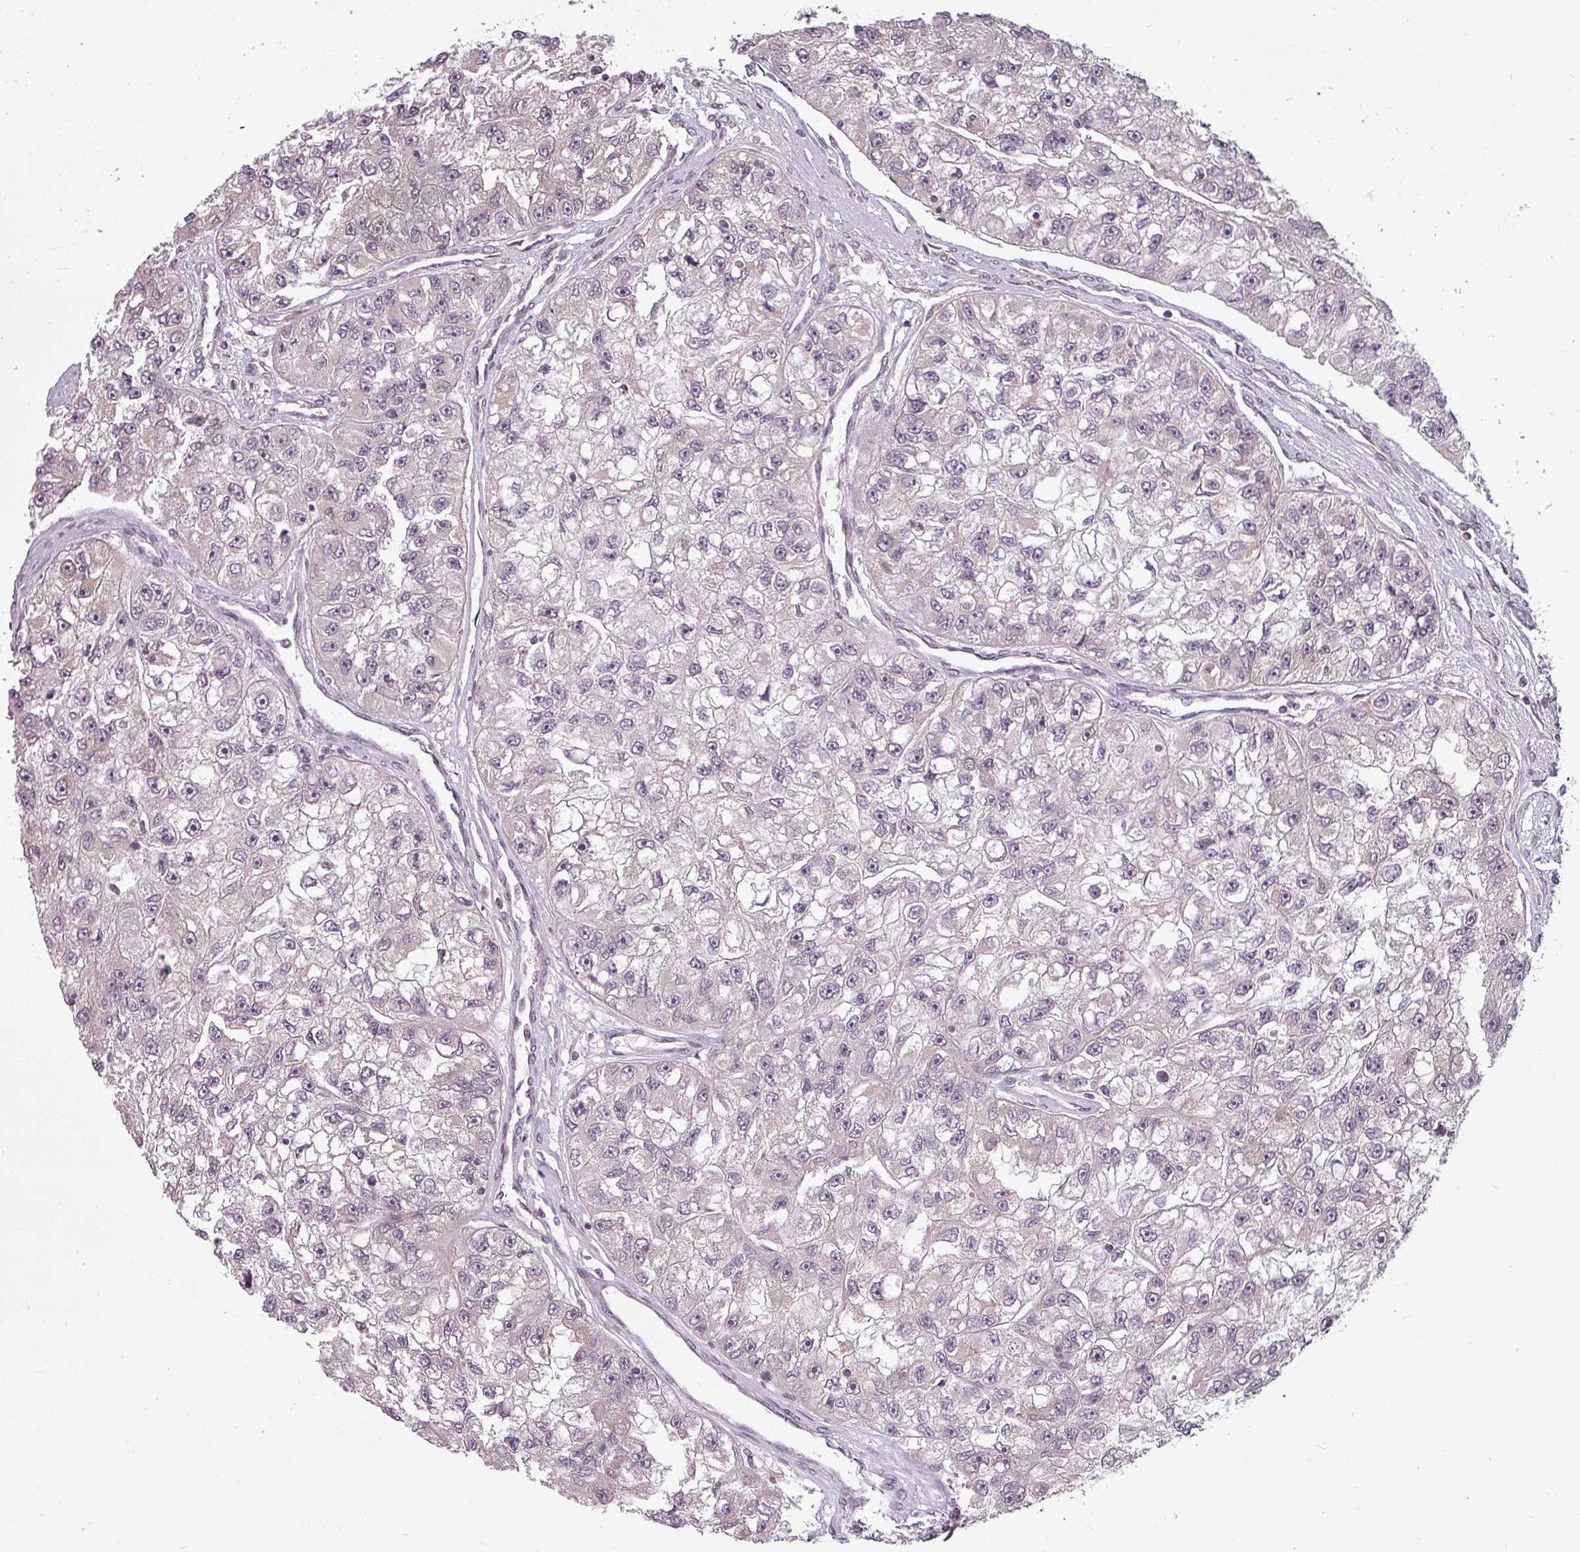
{"staining": {"intensity": "negative", "quantity": "none", "location": "none"}, "tissue": "renal cancer", "cell_type": "Tumor cells", "image_type": "cancer", "snomed": [{"axis": "morphology", "description": "Adenocarcinoma, NOS"}, {"axis": "topography", "description": "Kidney"}], "caption": "DAB immunohistochemical staining of human renal adenocarcinoma reveals no significant staining in tumor cells.", "gene": "CLIC1", "patient": {"sex": "male", "age": 63}}